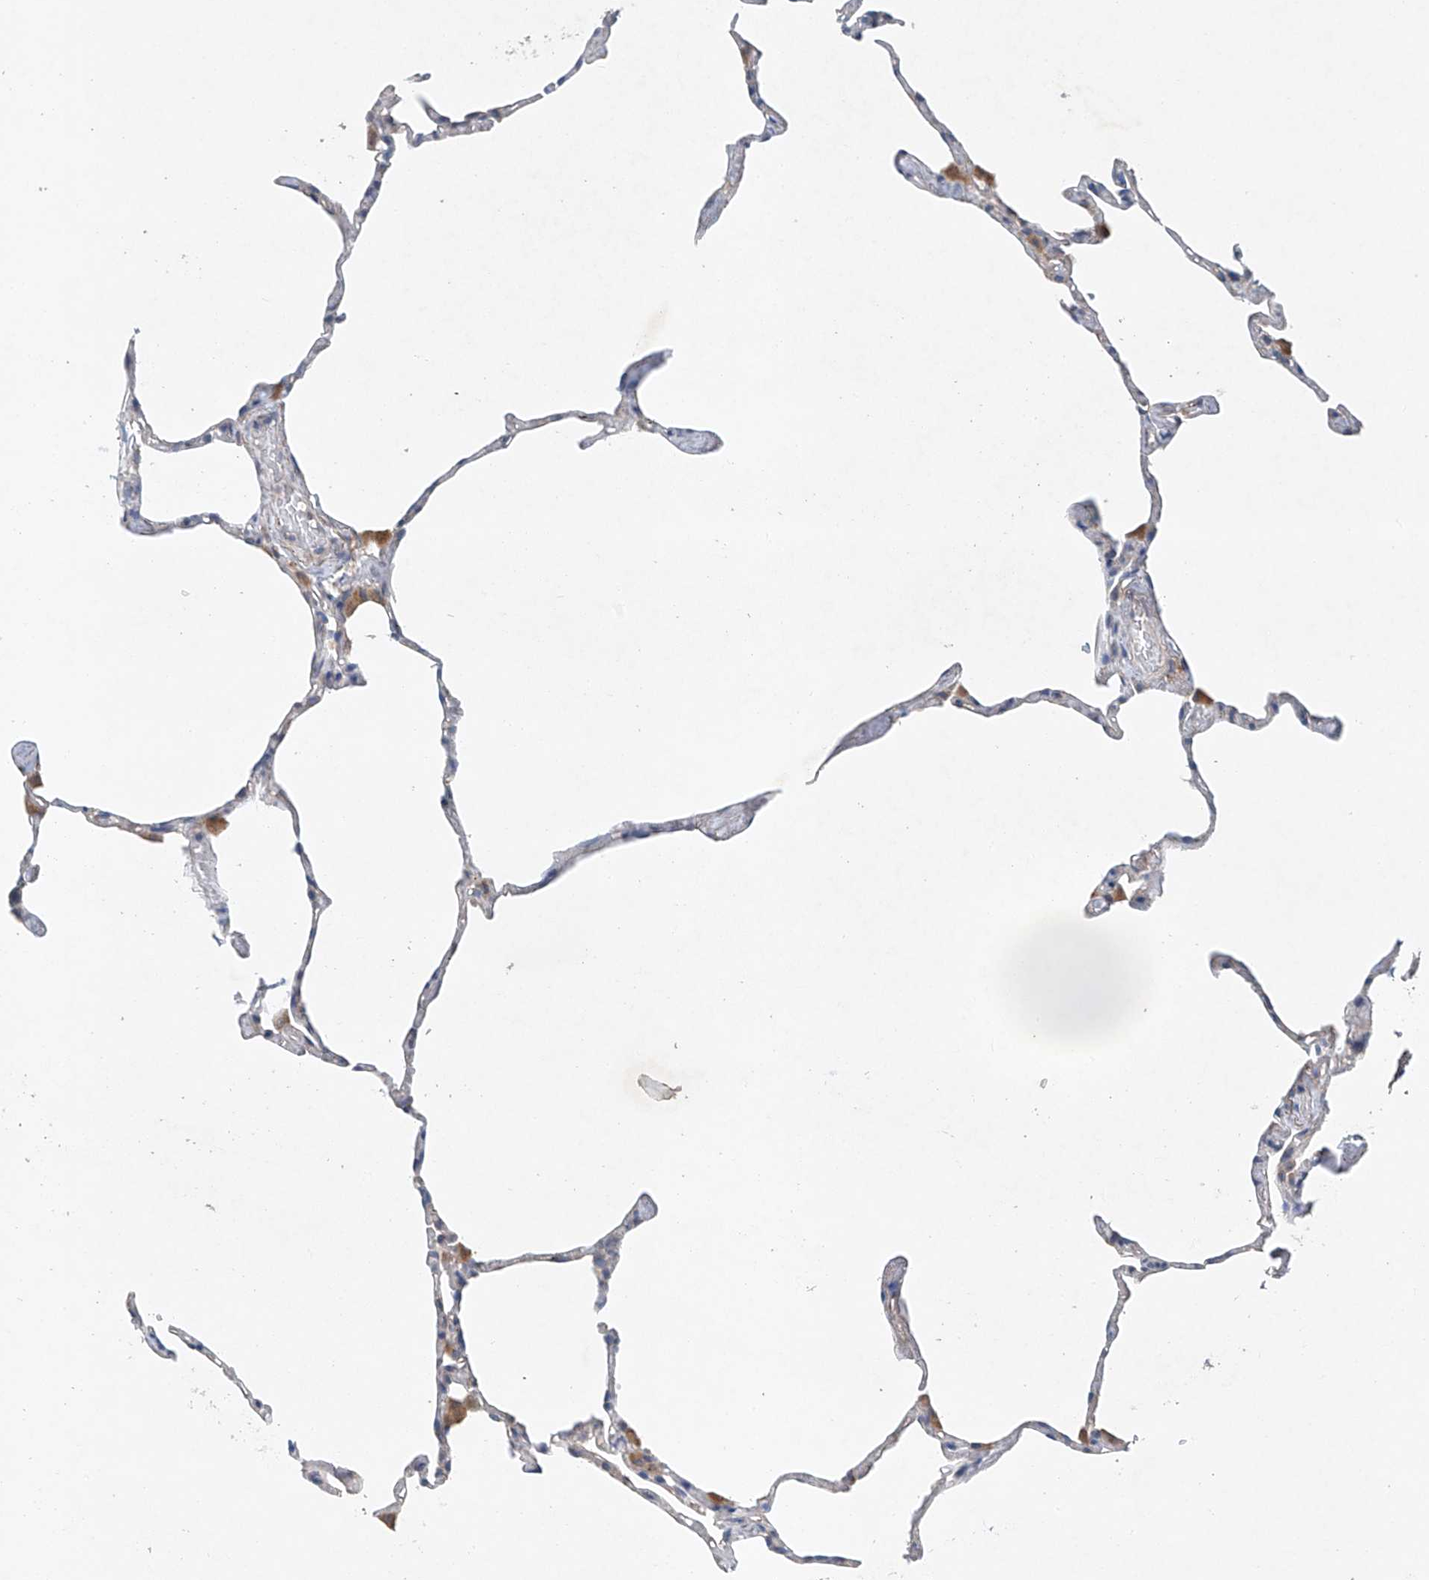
{"staining": {"intensity": "negative", "quantity": "none", "location": "none"}, "tissue": "lung", "cell_type": "Alveolar cells", "image_type": "normal", "snomed": [{"axis": "morphology", "description": "Normal tissue, NOS"}, {"axis": "topography", "description": "Lung"}], "caption": "Immunohistochemistry image of normal lung stained for a protein (brown), which displays no positivity in alveolar cells.", "gene": "CEP85L", "patient": {"sex": "male", "age": 65}}